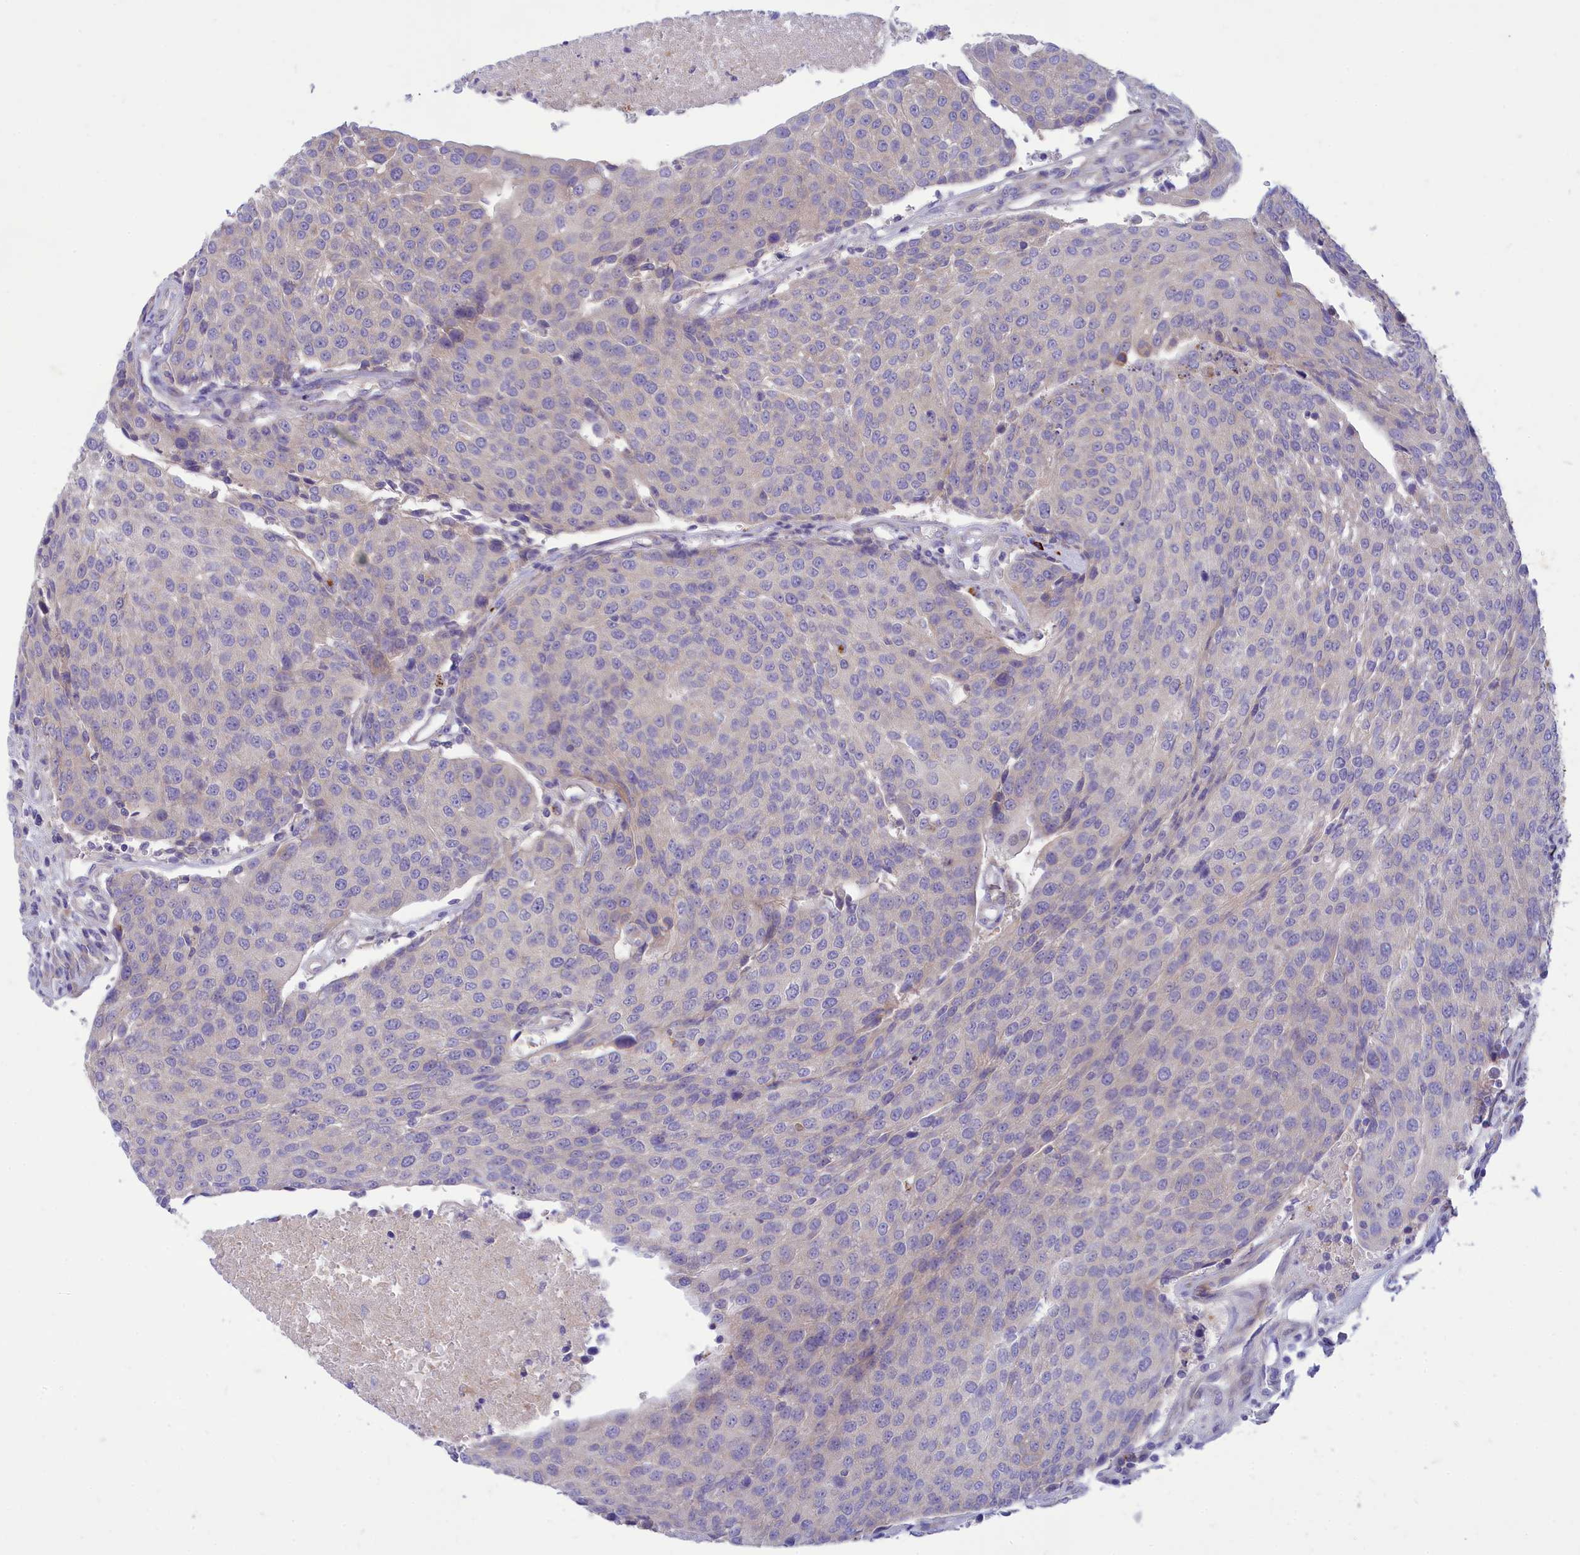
{"staining": {"intensity": "negative", "quantity": "none", "location": "none"}, "tissue": "urothelial cancer", "cell_type": "Tumor cells", "image_type": "cancer", "snomed": [{"axis": "morphology", "description": "Urothelial carcinoma, High grade"}, {"axis": "topography", "description": "Urinary bladder"}], "caption": "Image shows no significant protein positivity in tumor cells of high-grade urothelial carcinoma.", "gene": "TMEM30B", "patient": {"sex": "female", "age": 85}}